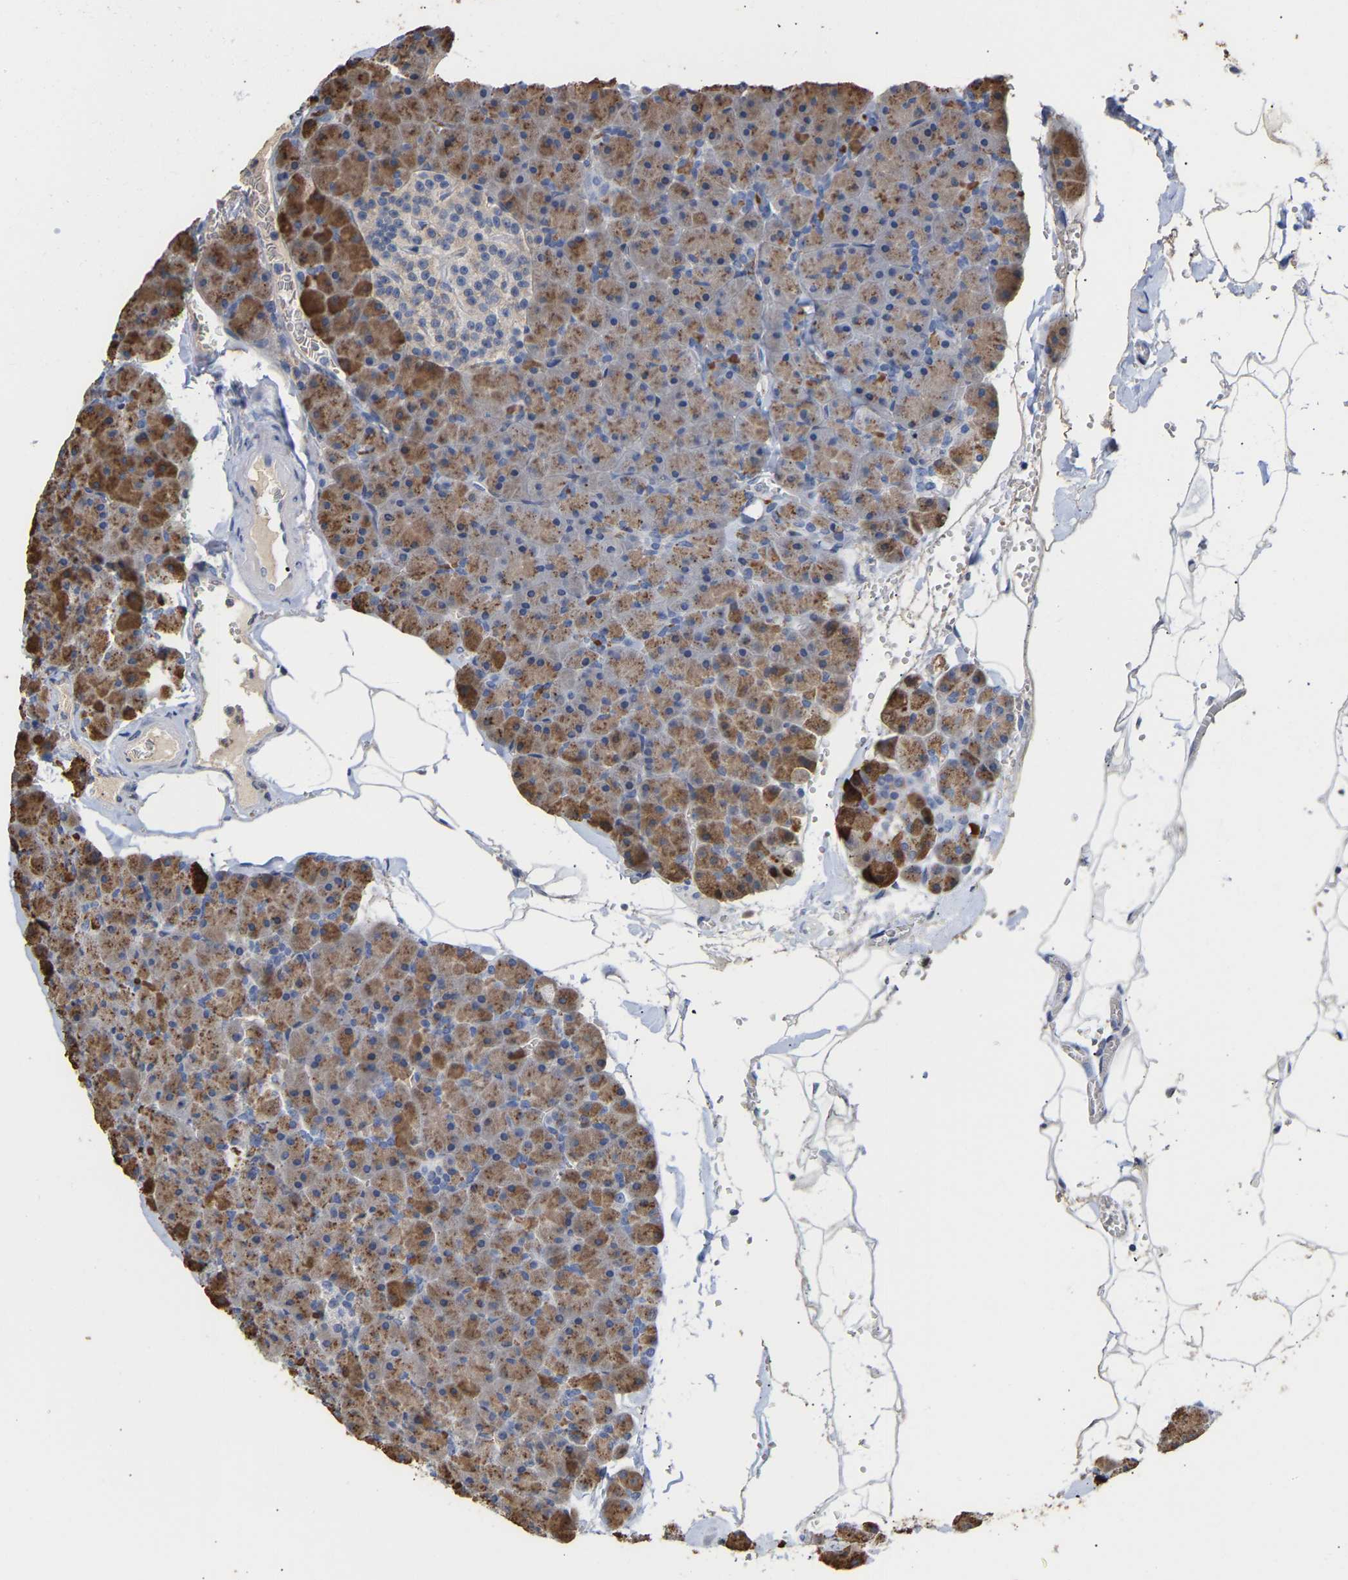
{"staining": {"intensity": "moderate", "quantity": ">75%", "location": "cytoplasmic/membranous"}, "tissue": "pancreas", "cell_type": "Exocrine glandular cells", "image_type": "normal", "snomed": [{"axis": "morphology", "description": "Normal tissue, NOS"}, {"axis": "topography", "description": "Pancreas"}], "caption": "Moderate cytoplasmic/membranous expression is appreciated in approximately >75% of exocrine glandular cells in unremarkable pancreas. Using DAB (brown) and hematoxylin (blue) stains, captured at high magnification using brightfield microscopy.", "gene": "AMPH", "patient": {"sex": "male", "age": 35}}